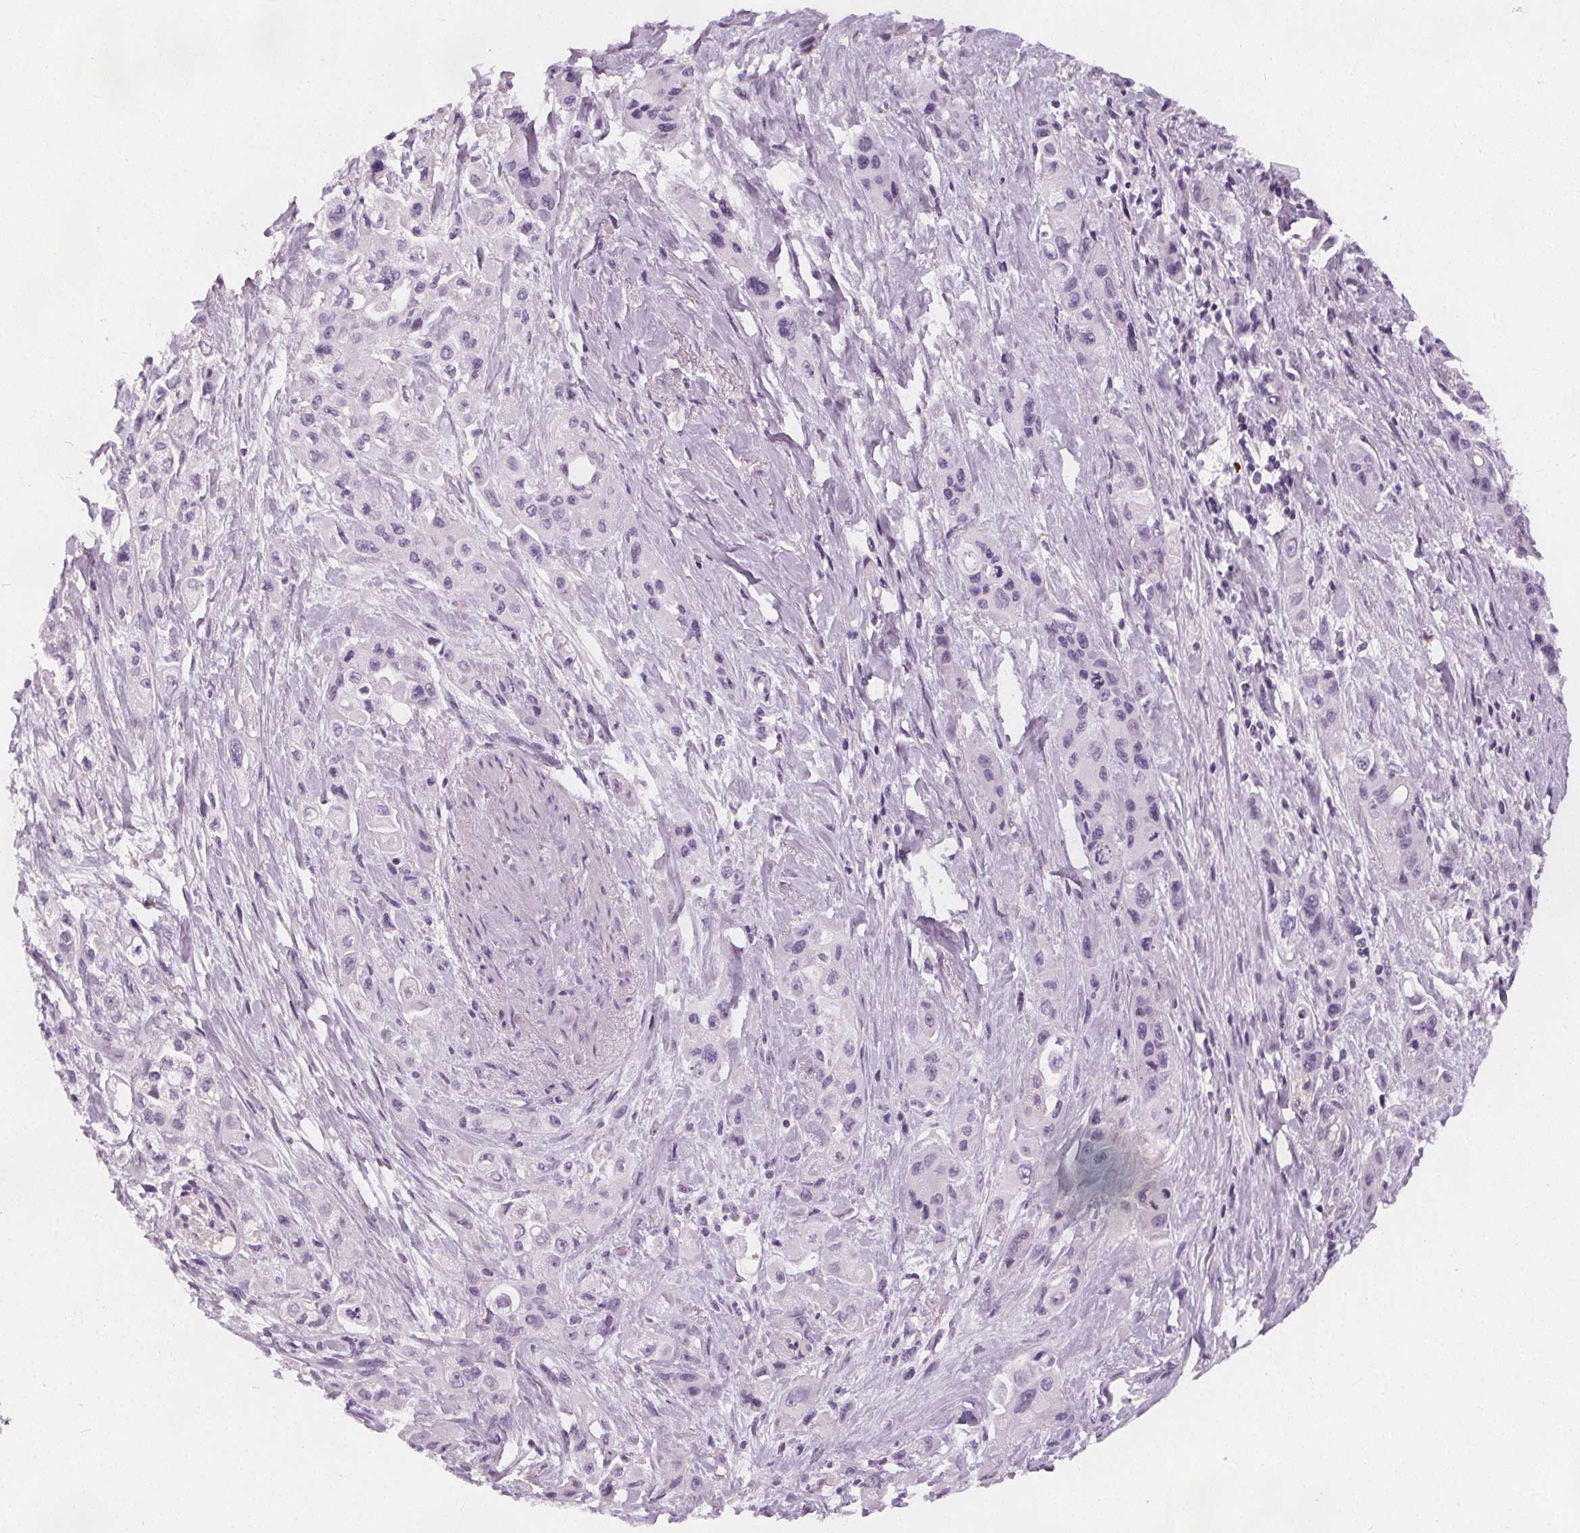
{"staining": {"intensity": "negative", "quantity": "none", "location": "none"}, "tissue": "pancreatic cancer", "cell_type": "Tumor cells", "image_type": "cancer", "snomed": [{"axis": "morphology", "description": "Adenocarcinoma, NOS"}, {"axis": "topography", "description": "Pancreas"}], "caption": "DAB immunohistochemical staining of pancreatic adenocarcinoma reveals no significant expression in tumor cells. Brightfield microscopy of IHC stained with DAB (3,3'-diaminobenzidine) (brown) and hematoxylin (blue), captured at high magnification.", "gene": "SLC5A12", "patient": {"sex": "female", "age": 66}}